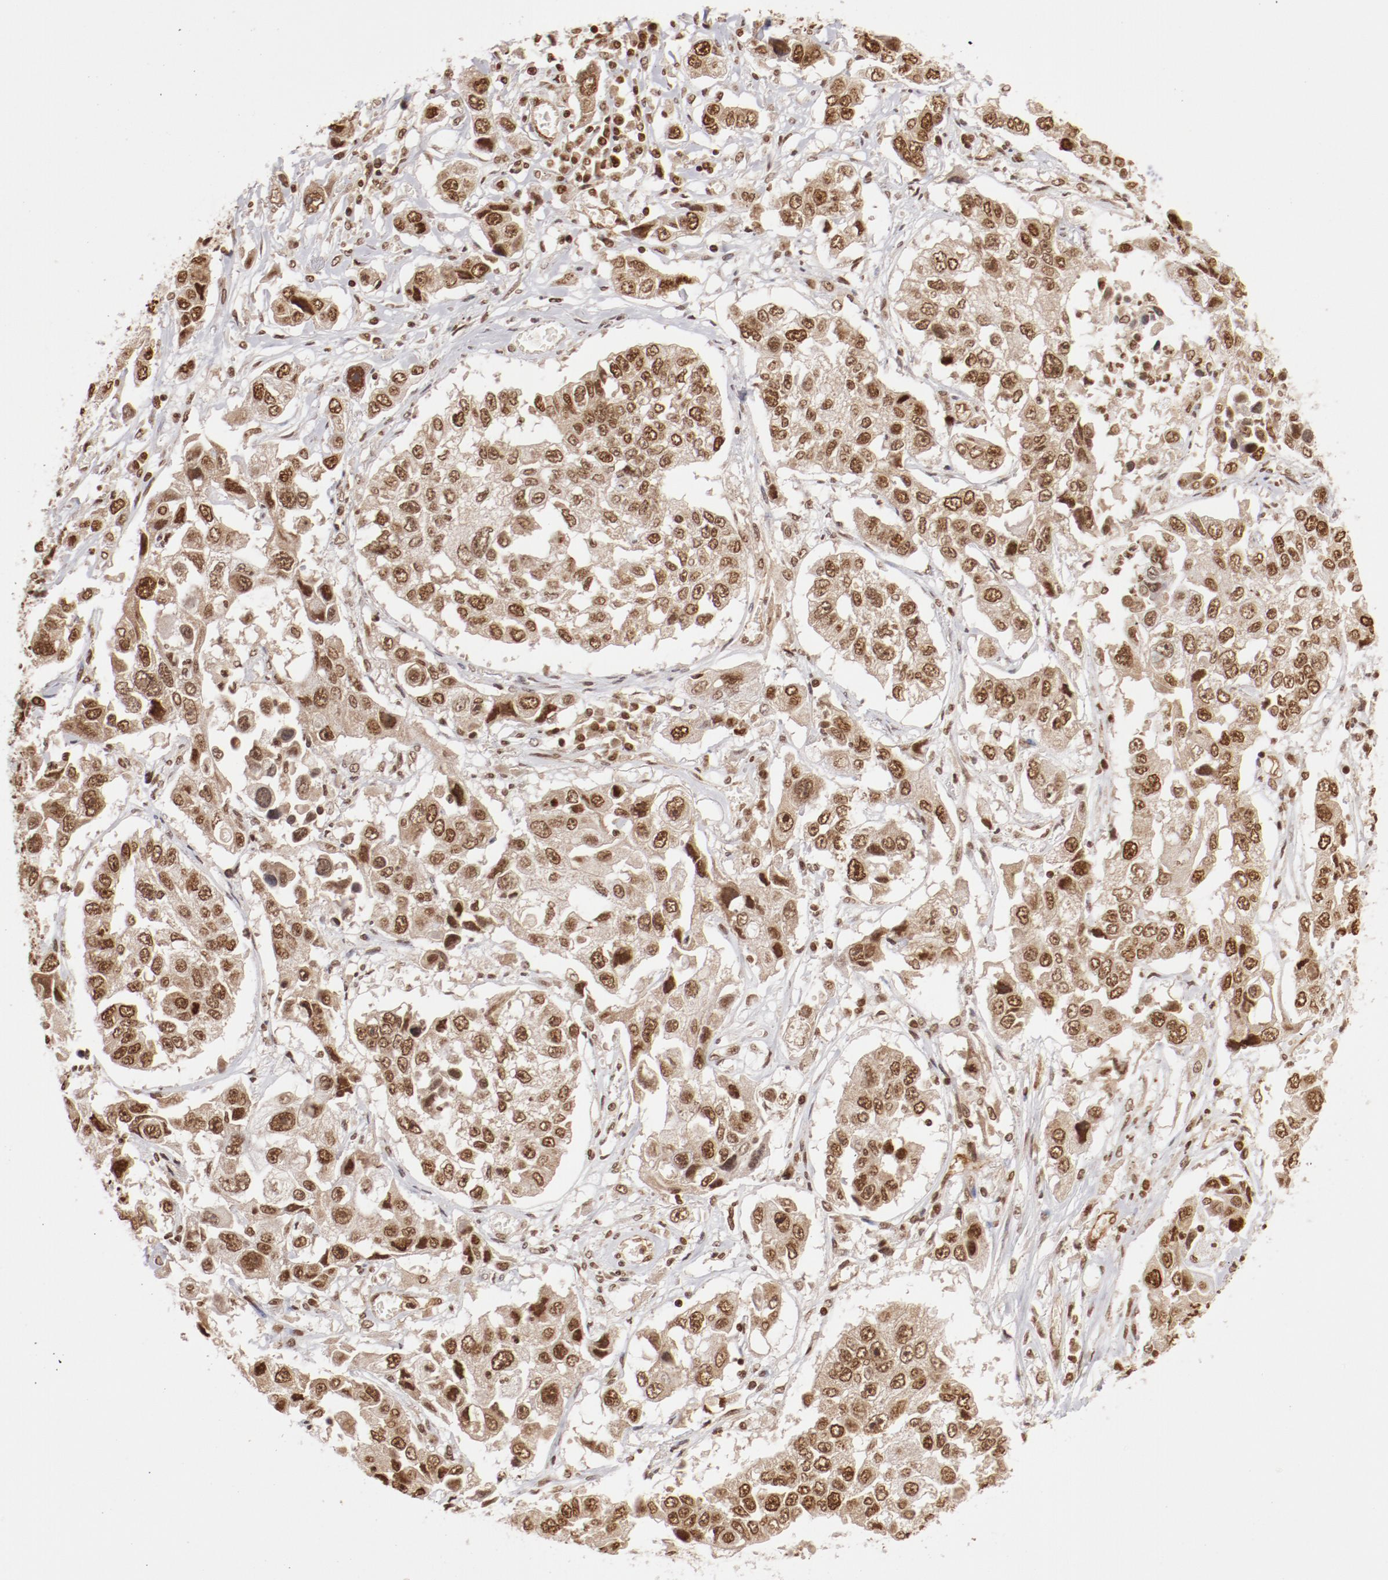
{"staining": {"intensity": "moderate", "quantity": ">75%", "location": "nuclear"}, "tissue": "lung cancer", "cell_type": "Tumor cells", "image_type": "cancer", "snomed": [{"axis": "morphology", "description": "Squamous cell carcinoma, NOS"}, {"axis": "topography", "description": "Lung"}], "caption": "Immunohistochemical staining of lung cancer demonstrates moderate nuclear protein staining in about >75% of tumor cells.", "gene": "ABL2", "patient": {"sex": "male", "age": 71}}